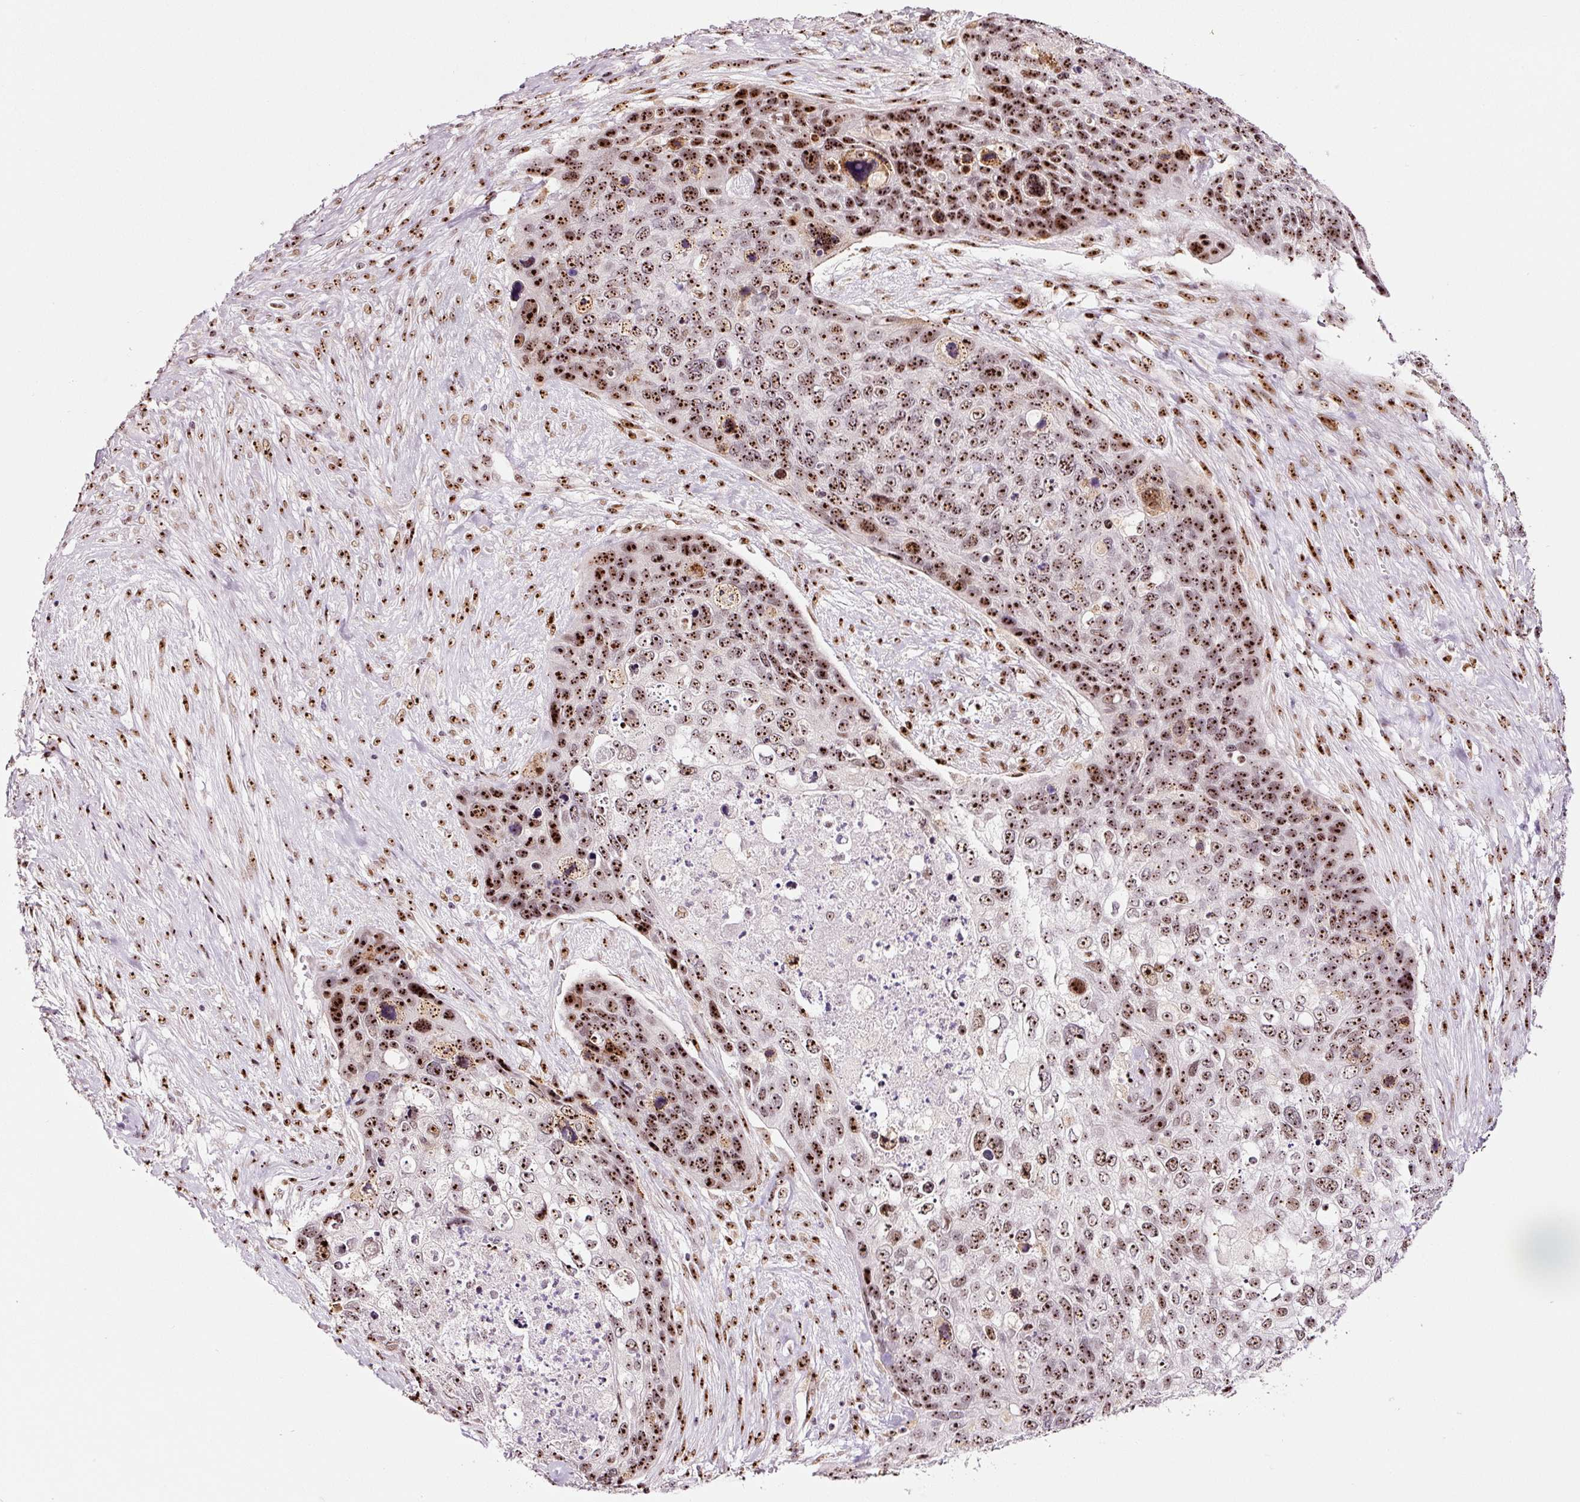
{"staining": {"intensity": "moderate", "quantity": ">75%", "location": "nuclear"}, "tissue": "skin cancer", "cell_type": "Tumor cells", "image_type": "cancer", "snomed": [{"axis": "morphology", "description": "Basal cell carcinoma"}, {"axis": "topography", "description": "Skin"}], "caption": "Brown immunohistochemical staining in skin cancer (basal cell carcinoma) shows moderate nuclear staining in about >75% of tumor cells.", "gene": "GNL3", "patient": {"sex": "female", "age": 74}}